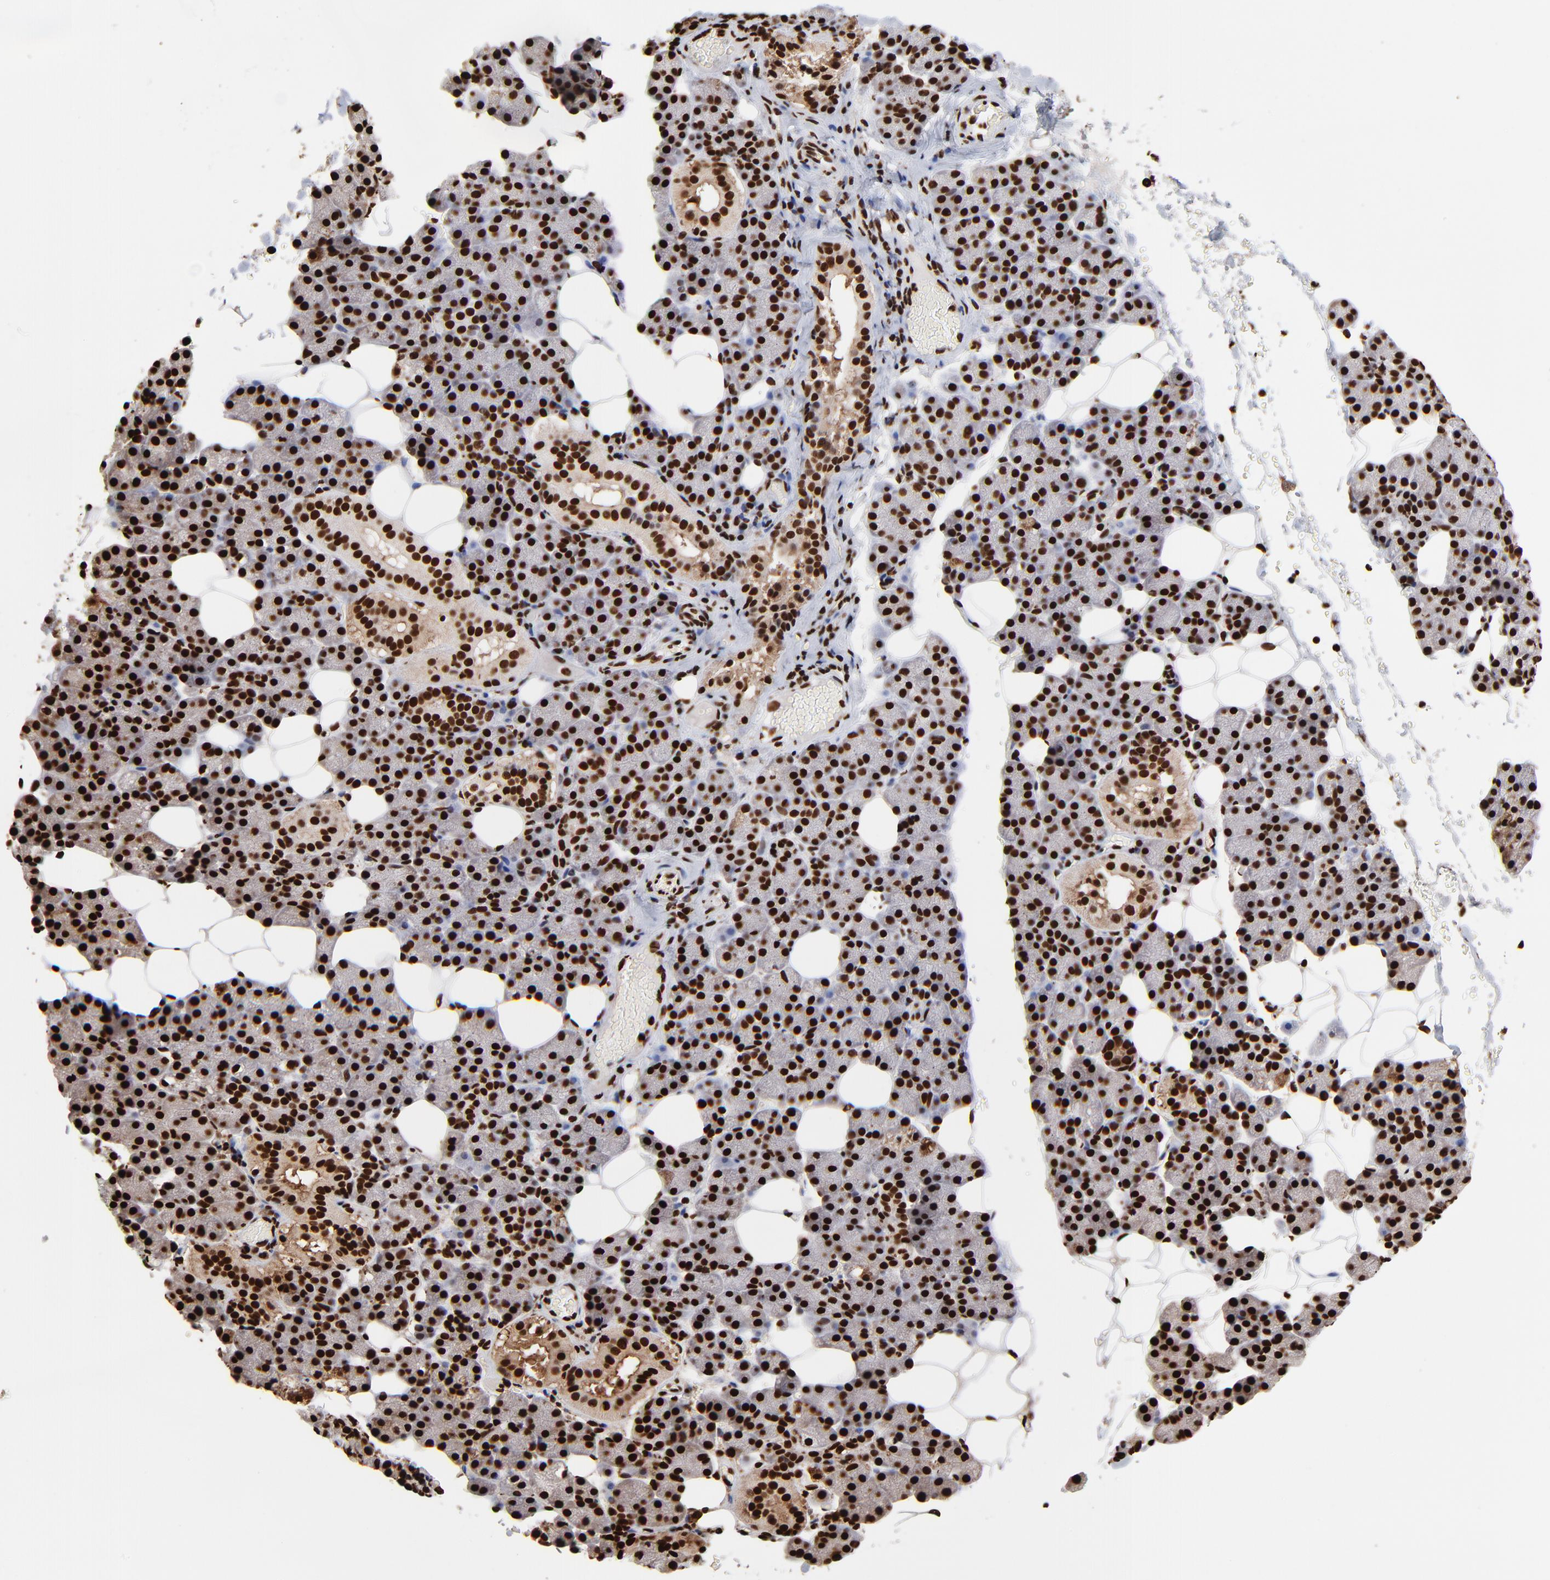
{"staining": {"intensity": "strong", "quantity": ">75%", "location": "nuclear"}, "tissue": "salivary gland", "cell_type": "Glandular cells", "image_type": "normal", "snomed": [{"axis": "morphology", "description": "Normal tissue, NOS"}, {"axis": "topography", "description": "Lymph node"}, {"axis": "topography", "description": "Salivary gland"}], "caption": "Benign salivary gland exhibits strong nuclear expression in about >75% of glandular cells.", "gene": "ZNF544", "patient": {"sex": "male", "age": 8}}